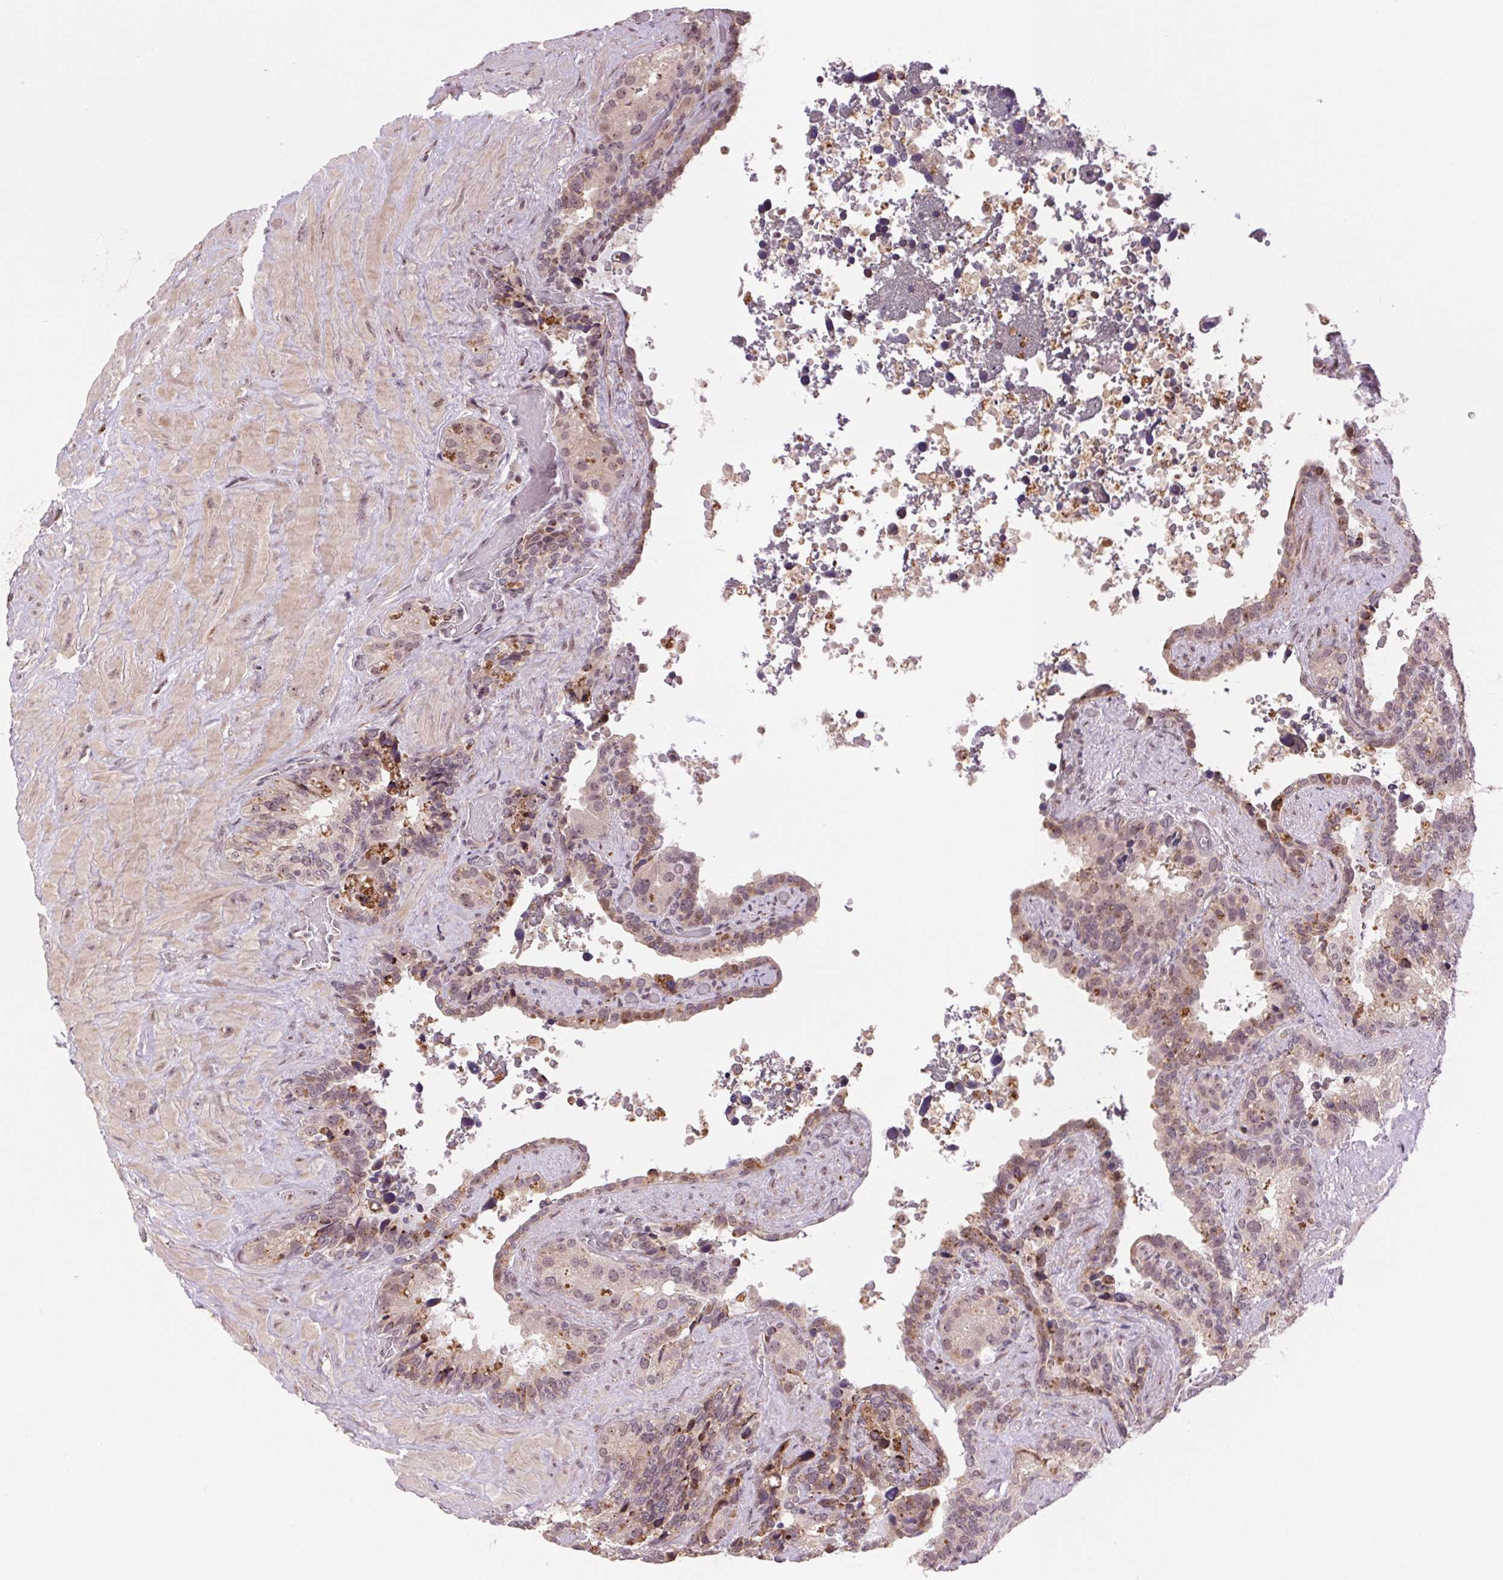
{"staining": {"intensity": "moderate", "quantity": "<25%", "location": "cytoplasmic/membranous"}, "tissue": "seminal vesicle", "cell_type": "Glandular cells", "image_type": "normal", "snomed": [{"axis": "morphology", "description": "Normal tissue, NOS"}, {"axis": "topography", "description": "Seminal veicle"}], "caption": "Unremarkable seminal vesicle shows moderate cytoplasmic/membranous expression in about <25% of glandular cells The protein of interest is shown in brown color, while the nuclei are stained blue..", "gene": "CHMP4B", "patient": {"sex": "male", "age": 60}}